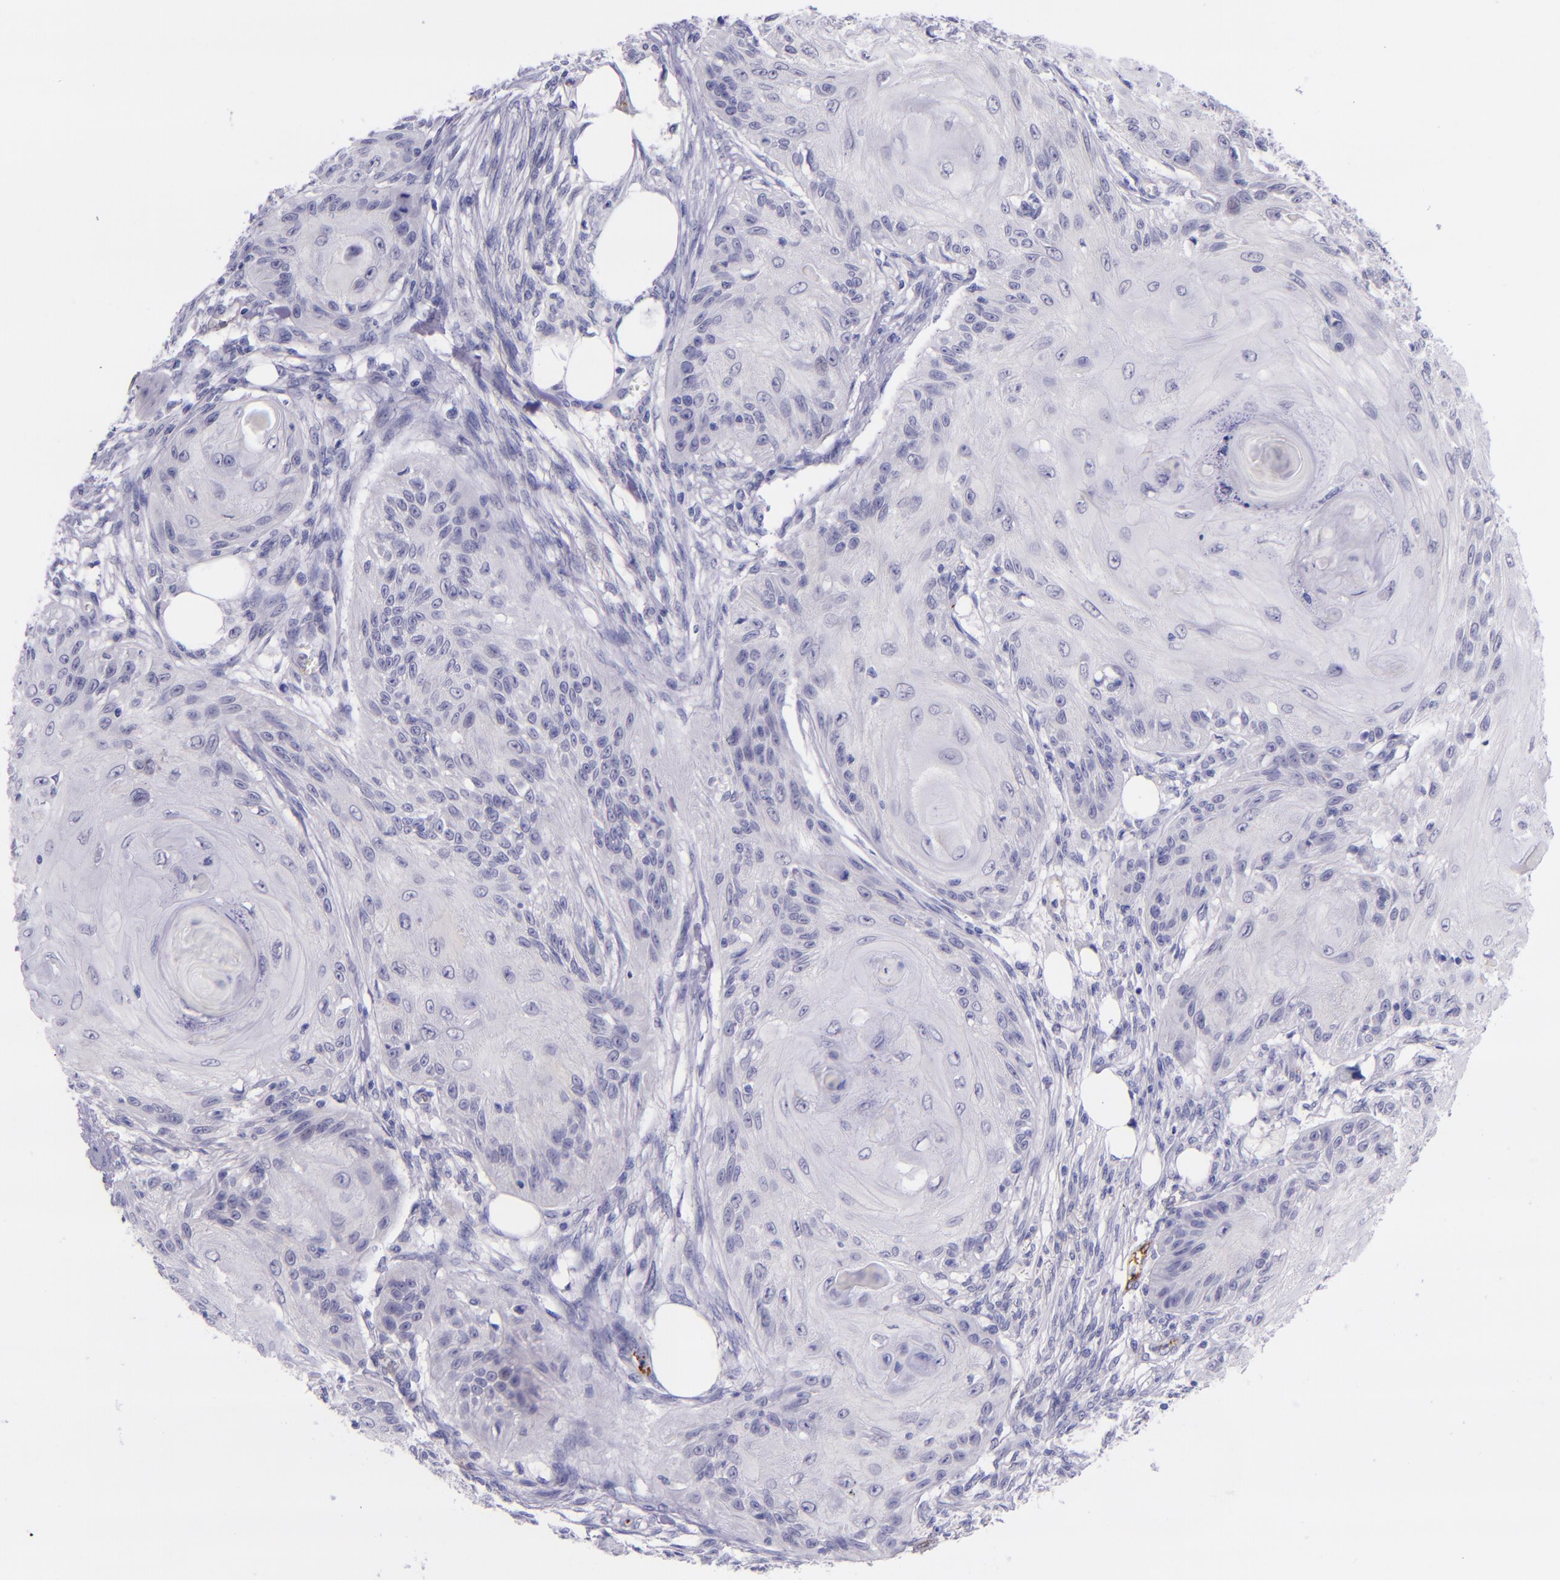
{"staining": {"intensity": "negative", "quantity": "none", "location": "none"}, "tissue": "skin cancer", "cell_type": "Tumor cells", "image_type": "cancer", "snomed": [{"axis": "morphology", "description": "Squamous cell carcinoma, NOS"}, {"axis": "topography", "description": "Skin"}], "caption": "Immunohistochemistry image of human skin cancer (squamous cell carcinoma) stained for a protein (brown), which reveals no positivity in tumor cells.", "gene": "SELE", "patient": {"sex": "female", "age": 88}}